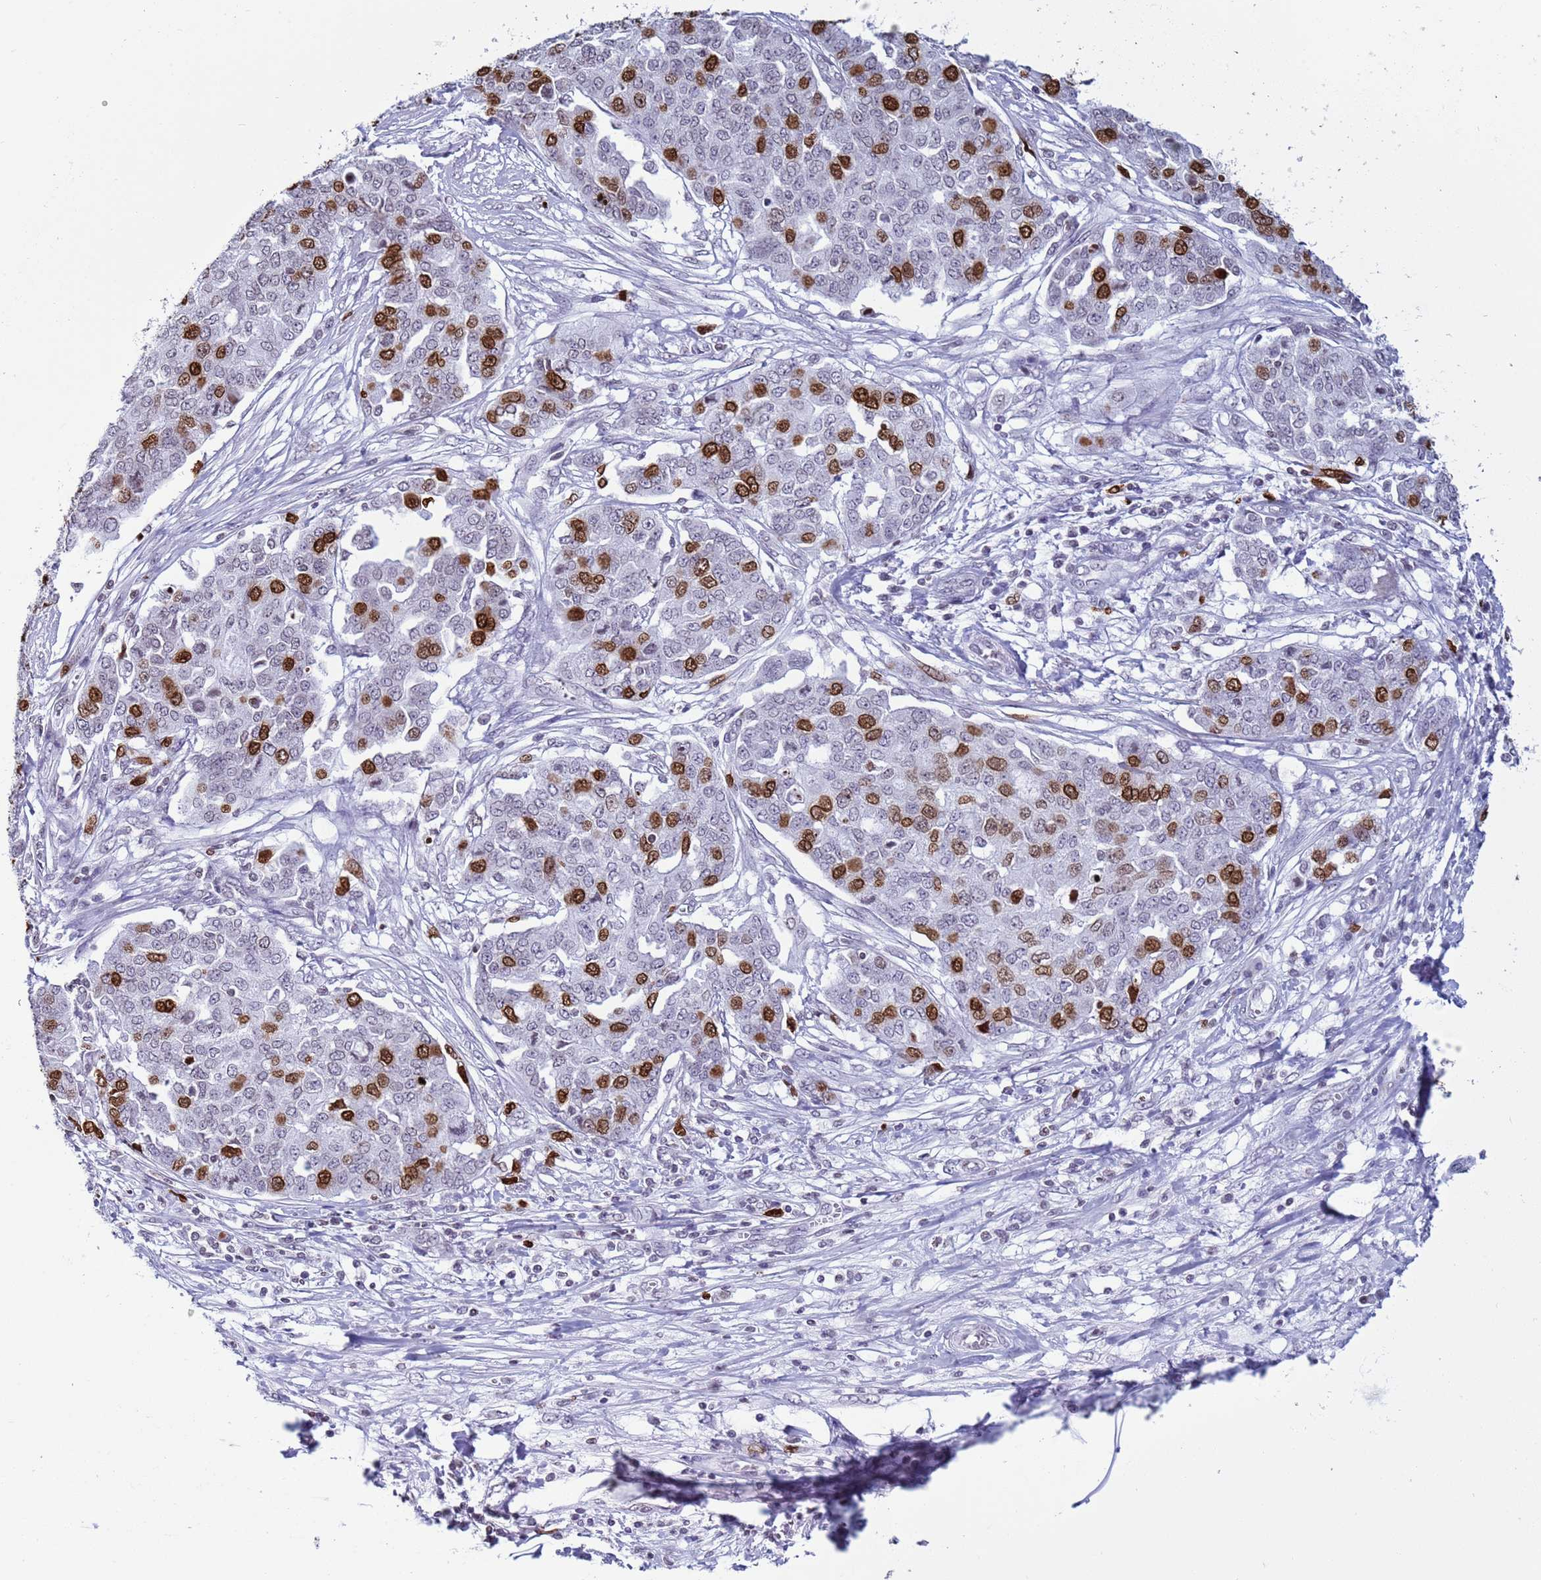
{"staining": {"intensity": "strong", "quantity": "25%-75%", "location": "nuclear"}, "tissue": "ovarian cancer", "cell_type": "Tumor cells", "image_type": "cancer", "snomed": [{"axis": "morphology", "description": "Cystadenocarcinoma, serous, NOS"}, {"axis": "topography", "description": "Soft tissue"}, {"axis": "topography", "description": "Ovary"}], "caption": "Protein expression analysis of ovarian cancer (serous cystadenocarcinoma) reveals strong nuclear positivity in about 25%-75% of tumor cells. The staining was performed using DAB to visualize the protein expression in brown, while the nuclei were stained in blue with hematoxylin (Magnification: 20x).", "gene": "H4C8", "patient": {"sex": "female", "age": 57}}